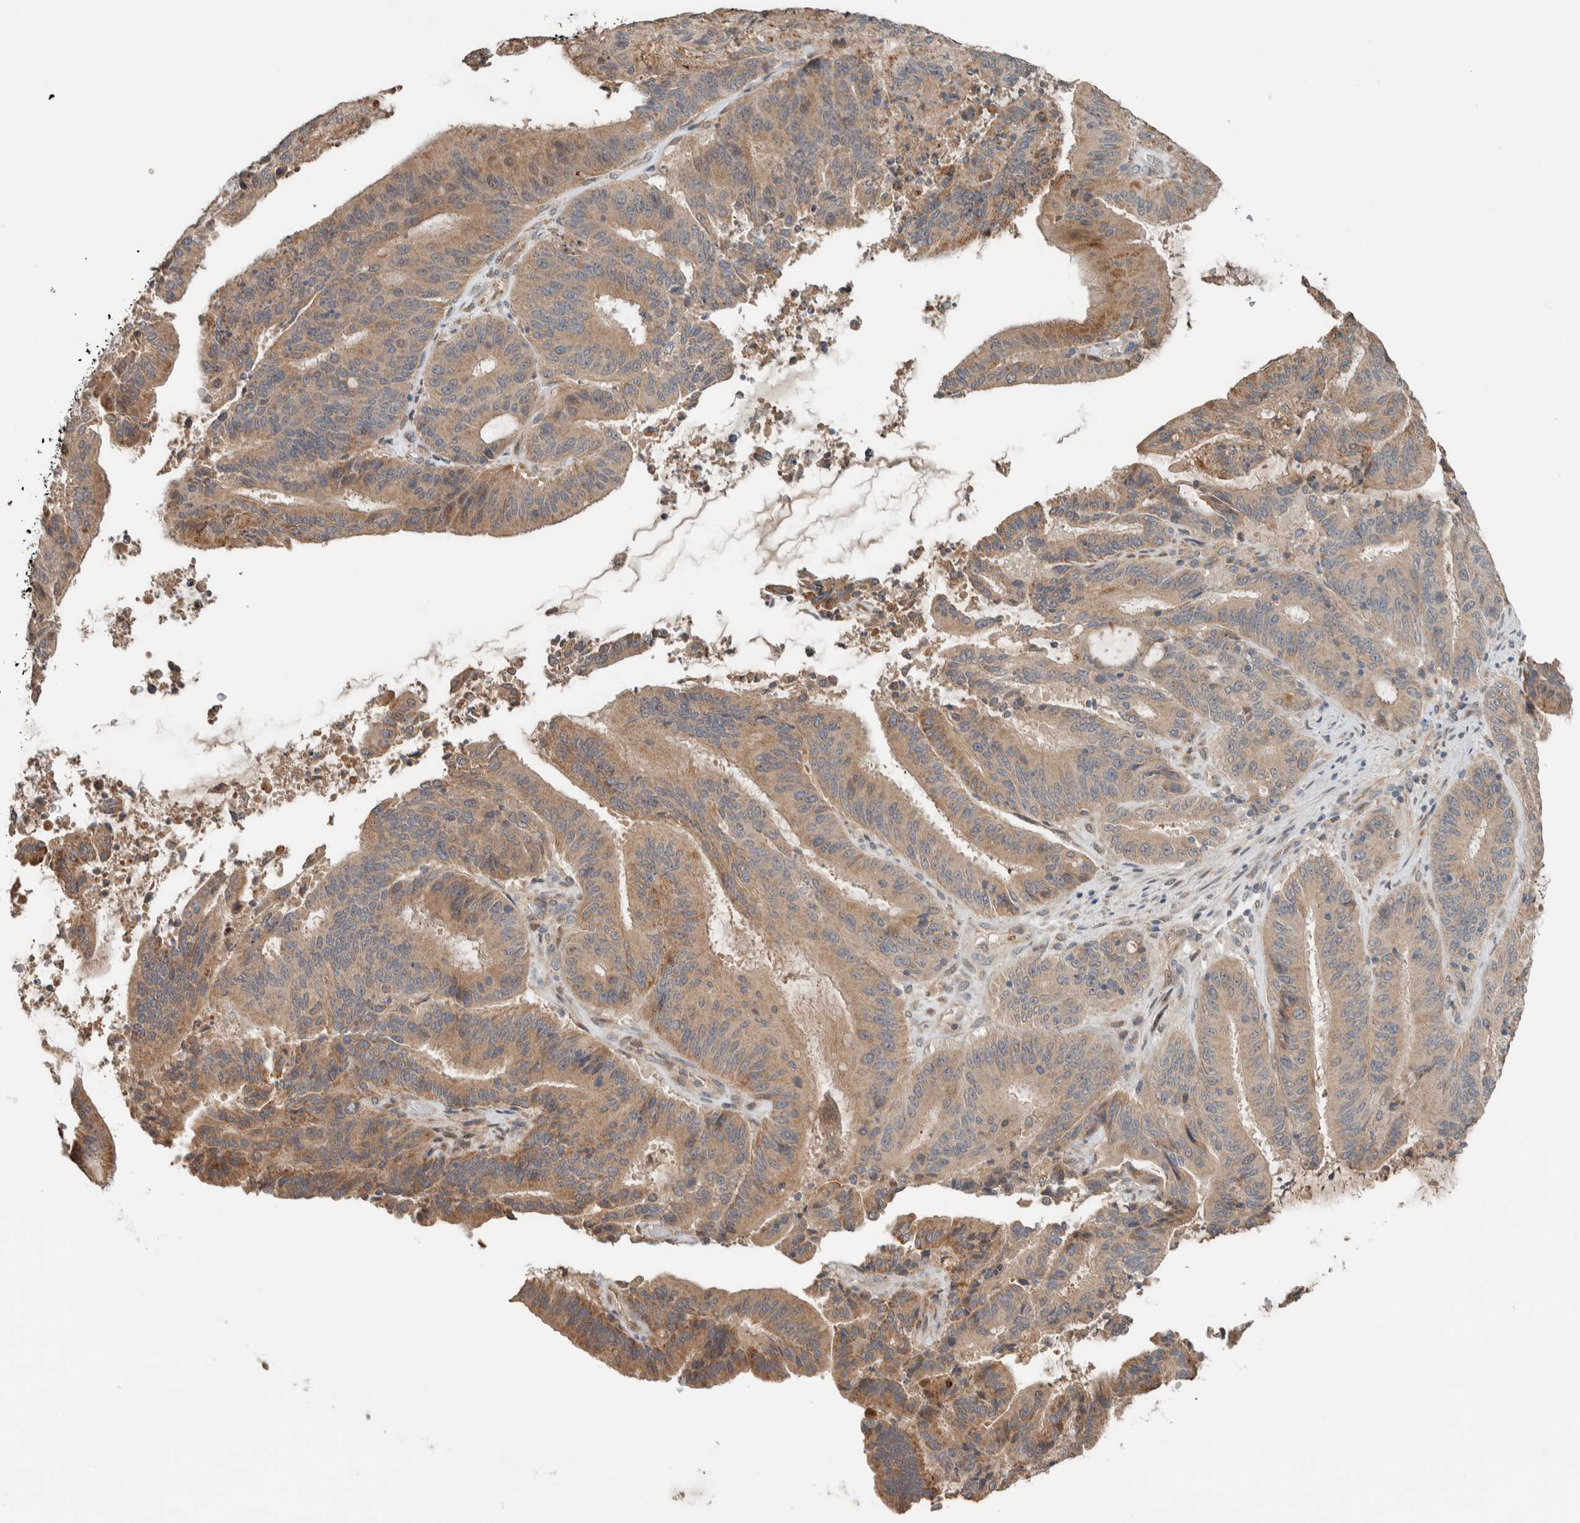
{"staining": {"intensity": "moderate", "quantity": ">75%", "location": "cytoplasmic/membranous"}, "tissue": "liver cancer", "cell_type": "Tumor cells", "image_type": "cancer", "snomed": [{"axis": "morphology", "description": "Normal tissue, NOS"}, {"axis": "morphology", "description": "Cholangiocarcinoma"}, {"axis": "topography", "description": "Liver"}, {"axis": "topography", "description": "Peripheral nerve tissue"}], "caption": "Immunohistochemical staining of human liver cancer reveals medium levels of moderate cytoplasmic/membranous protein staining in about >75% of tumor cells.", "gene": "NBR1", "patient": {"sex": "female", "age": 73}}